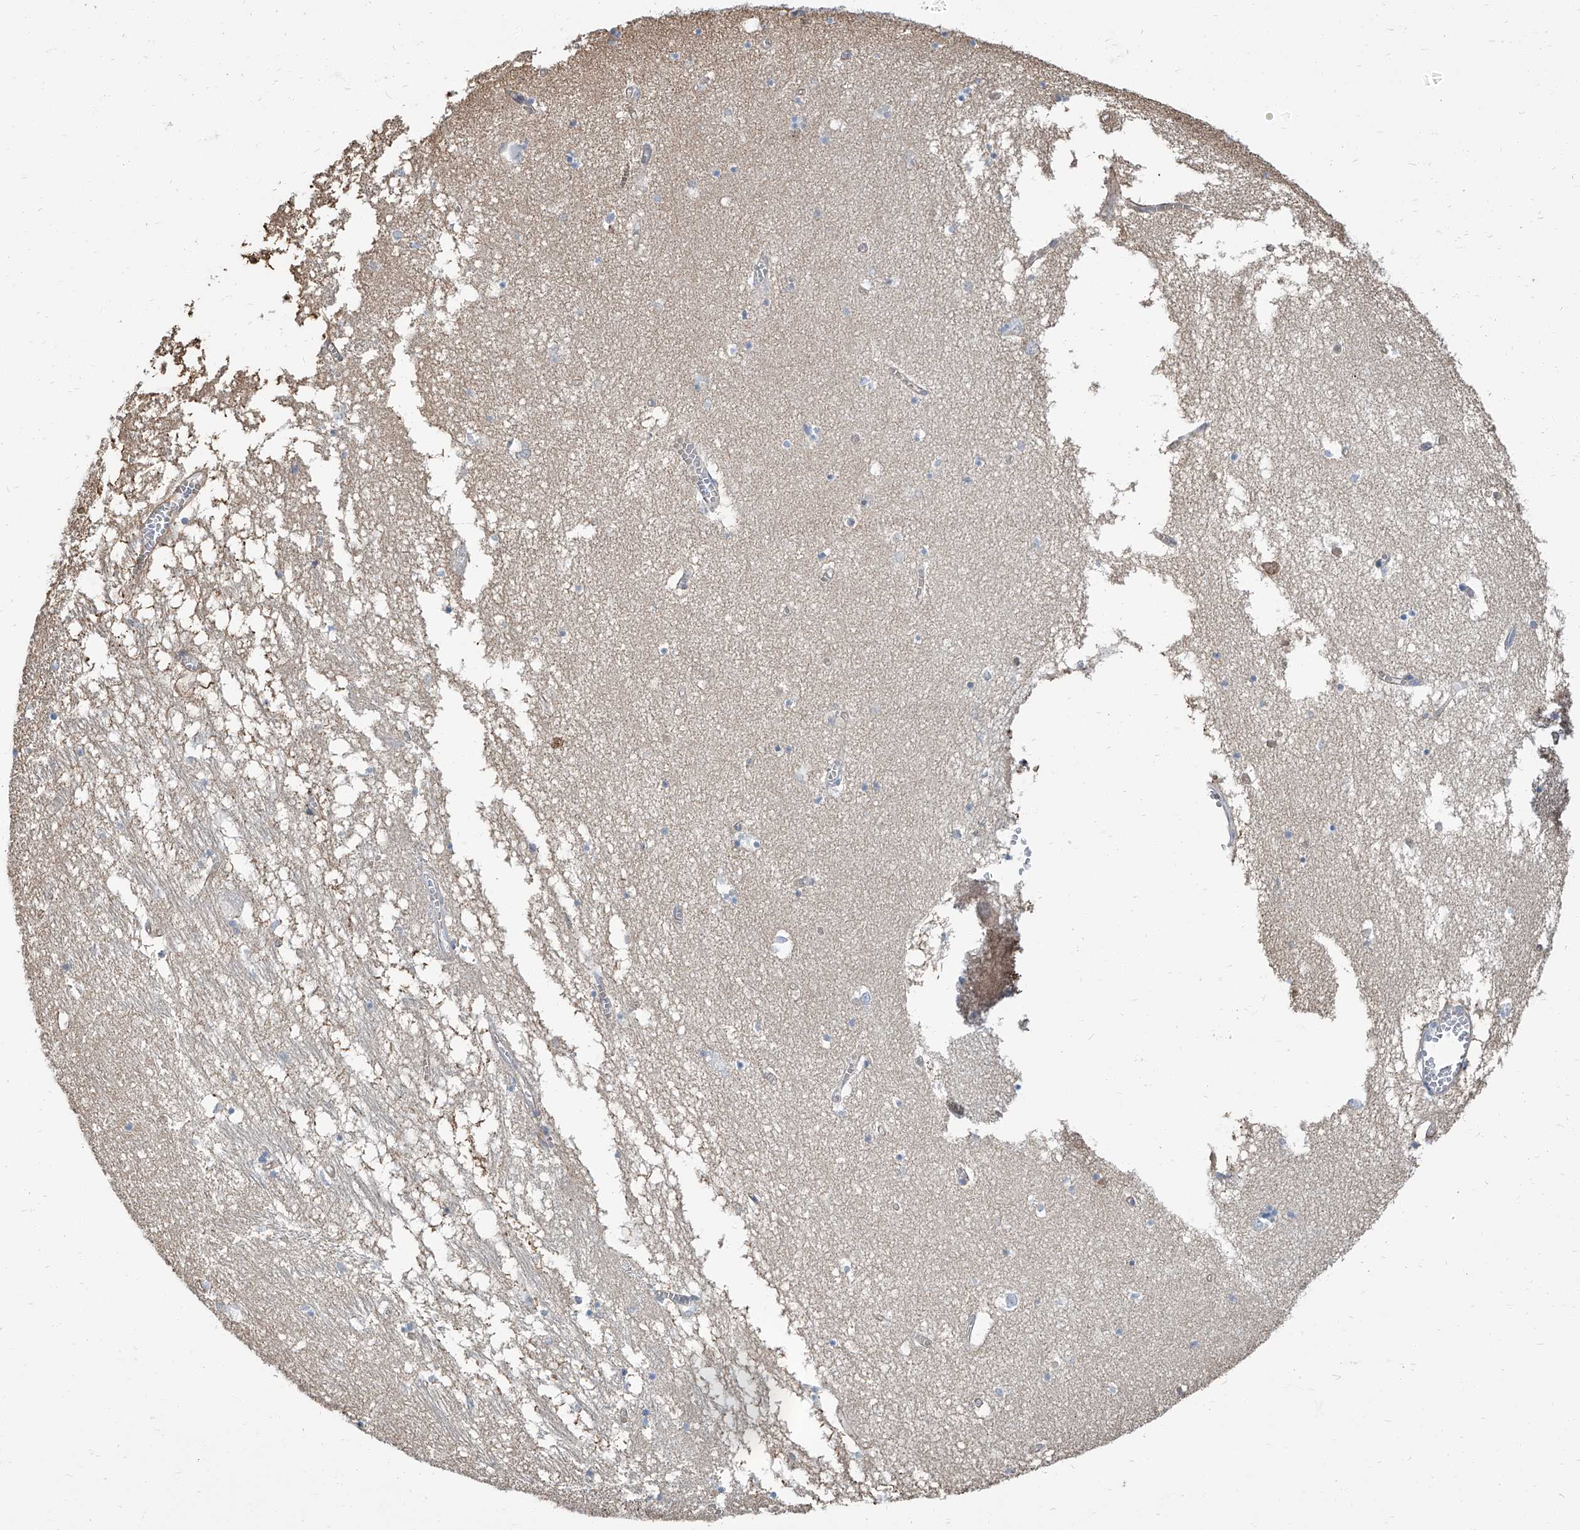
{"staining": {"intensity": "negative", "quantity": "none", "location": "none"}, "tissue": "hippocampus", "cell_type": "Glial cells", "image_type": "normal", "snomed": [{"axis": "morphology", "description": "Normal tissue, NOS"}, {"axis": "topography", "description": "Hippocampus"}], "caption": "The histopathology image reveals no staining of glial cells in unremarkable hippocampus. (DAB immunohistochemistry (IHC) with hematoxylin counter stain).", "gene": "TXLNB", "patient": {"sex": "male", "age": 70}}